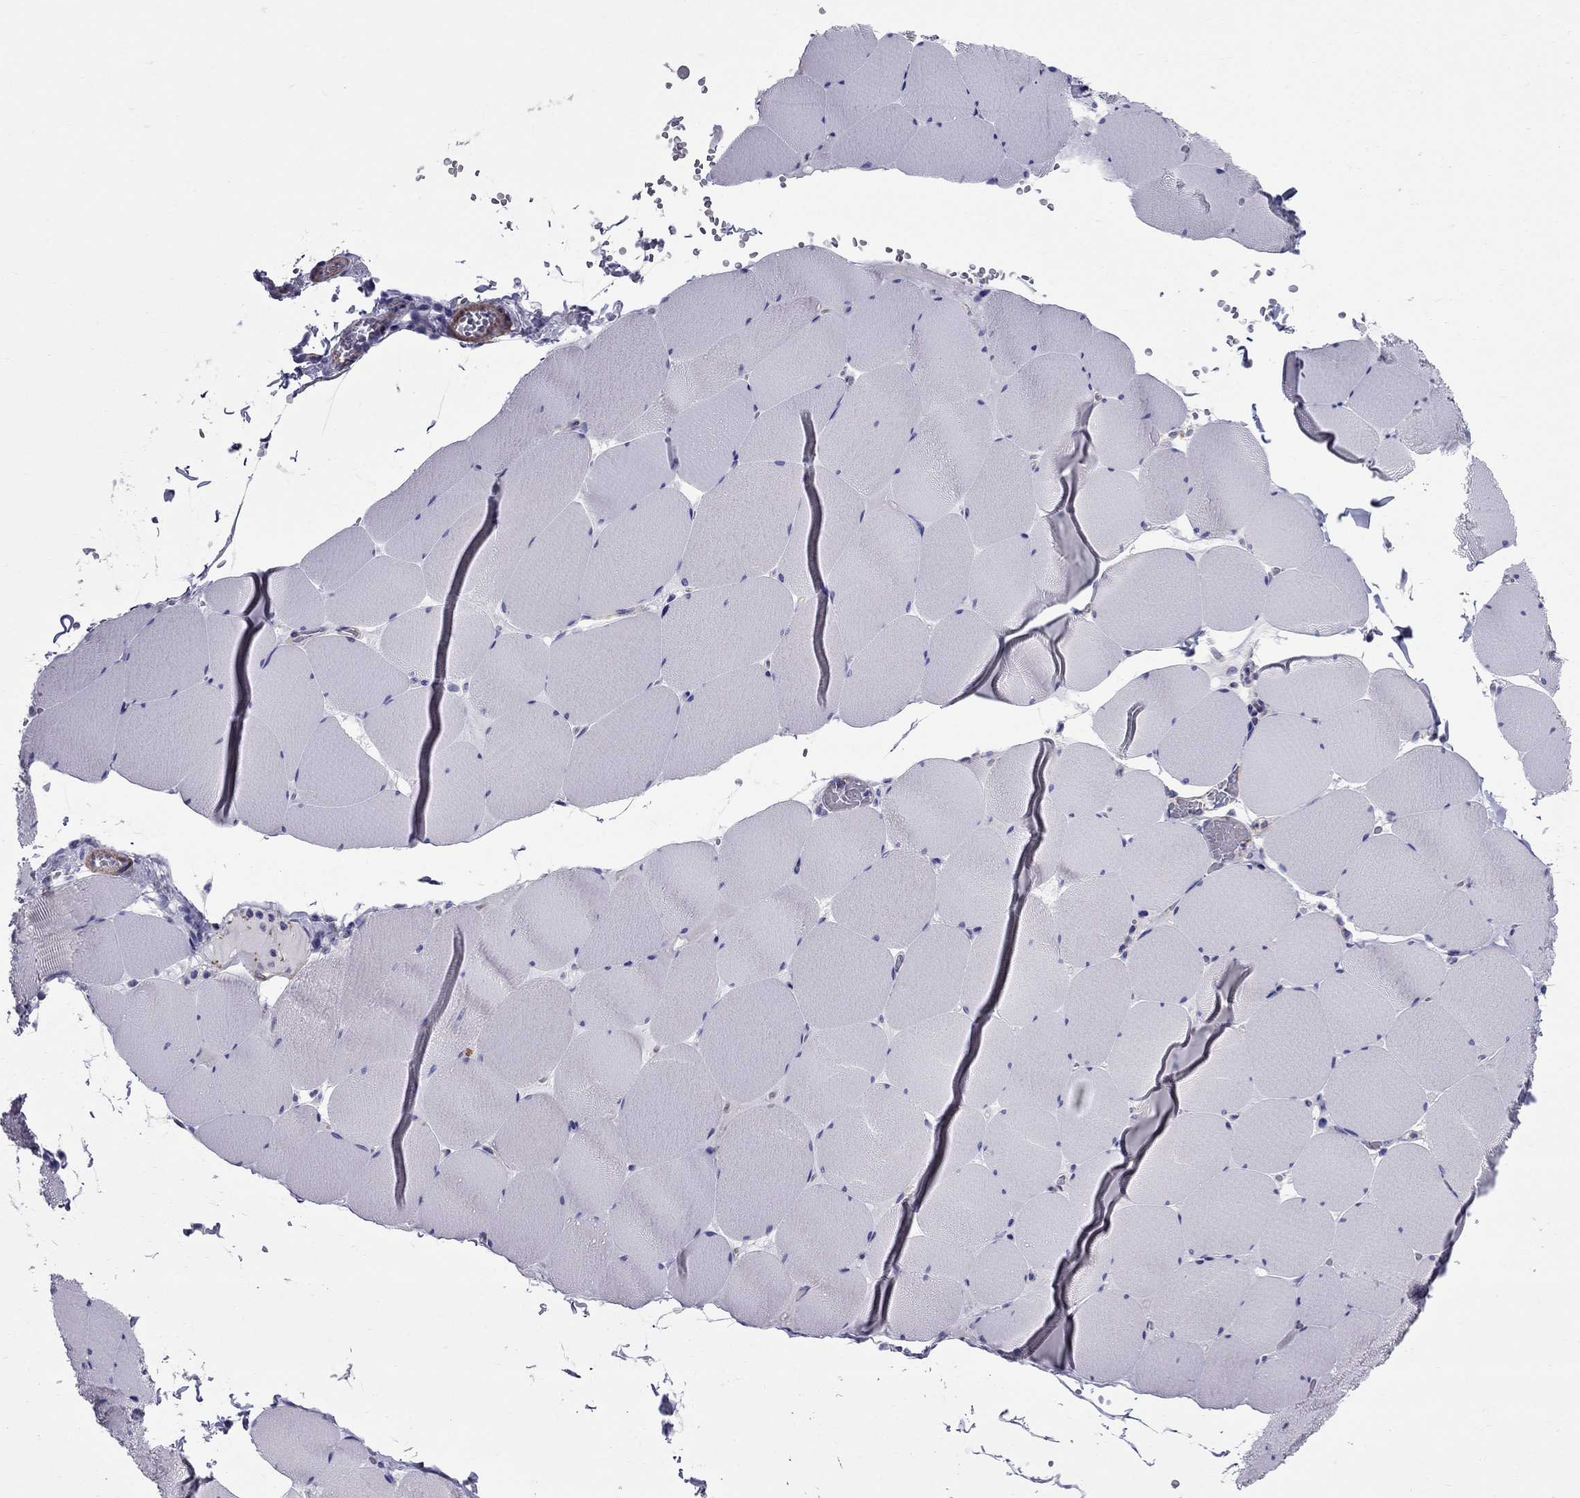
{"staining": {"intensity": "negative", "quantity": "none", "location": "none"}, "tissue": "skeletal muscle", "cell_type": "Myocytes", "image_type": "normal", "snomed": [{"axis": "morphology", "description": "Normal tissue, NOS"}, {"axis": "morphology", "description": "Malignant melanoma, Metastatic site"}, {"axis": "topography", "description": "Skeletal muscle"}], "caption": "This micrograph is of normal skeletal muscle stained with IHC to label a protein in brown with the nuclei are counter-stained blue. There is no expression in myocytes.", "gene": "GPR50", "patient": {"sex": "male", "age": 50}}